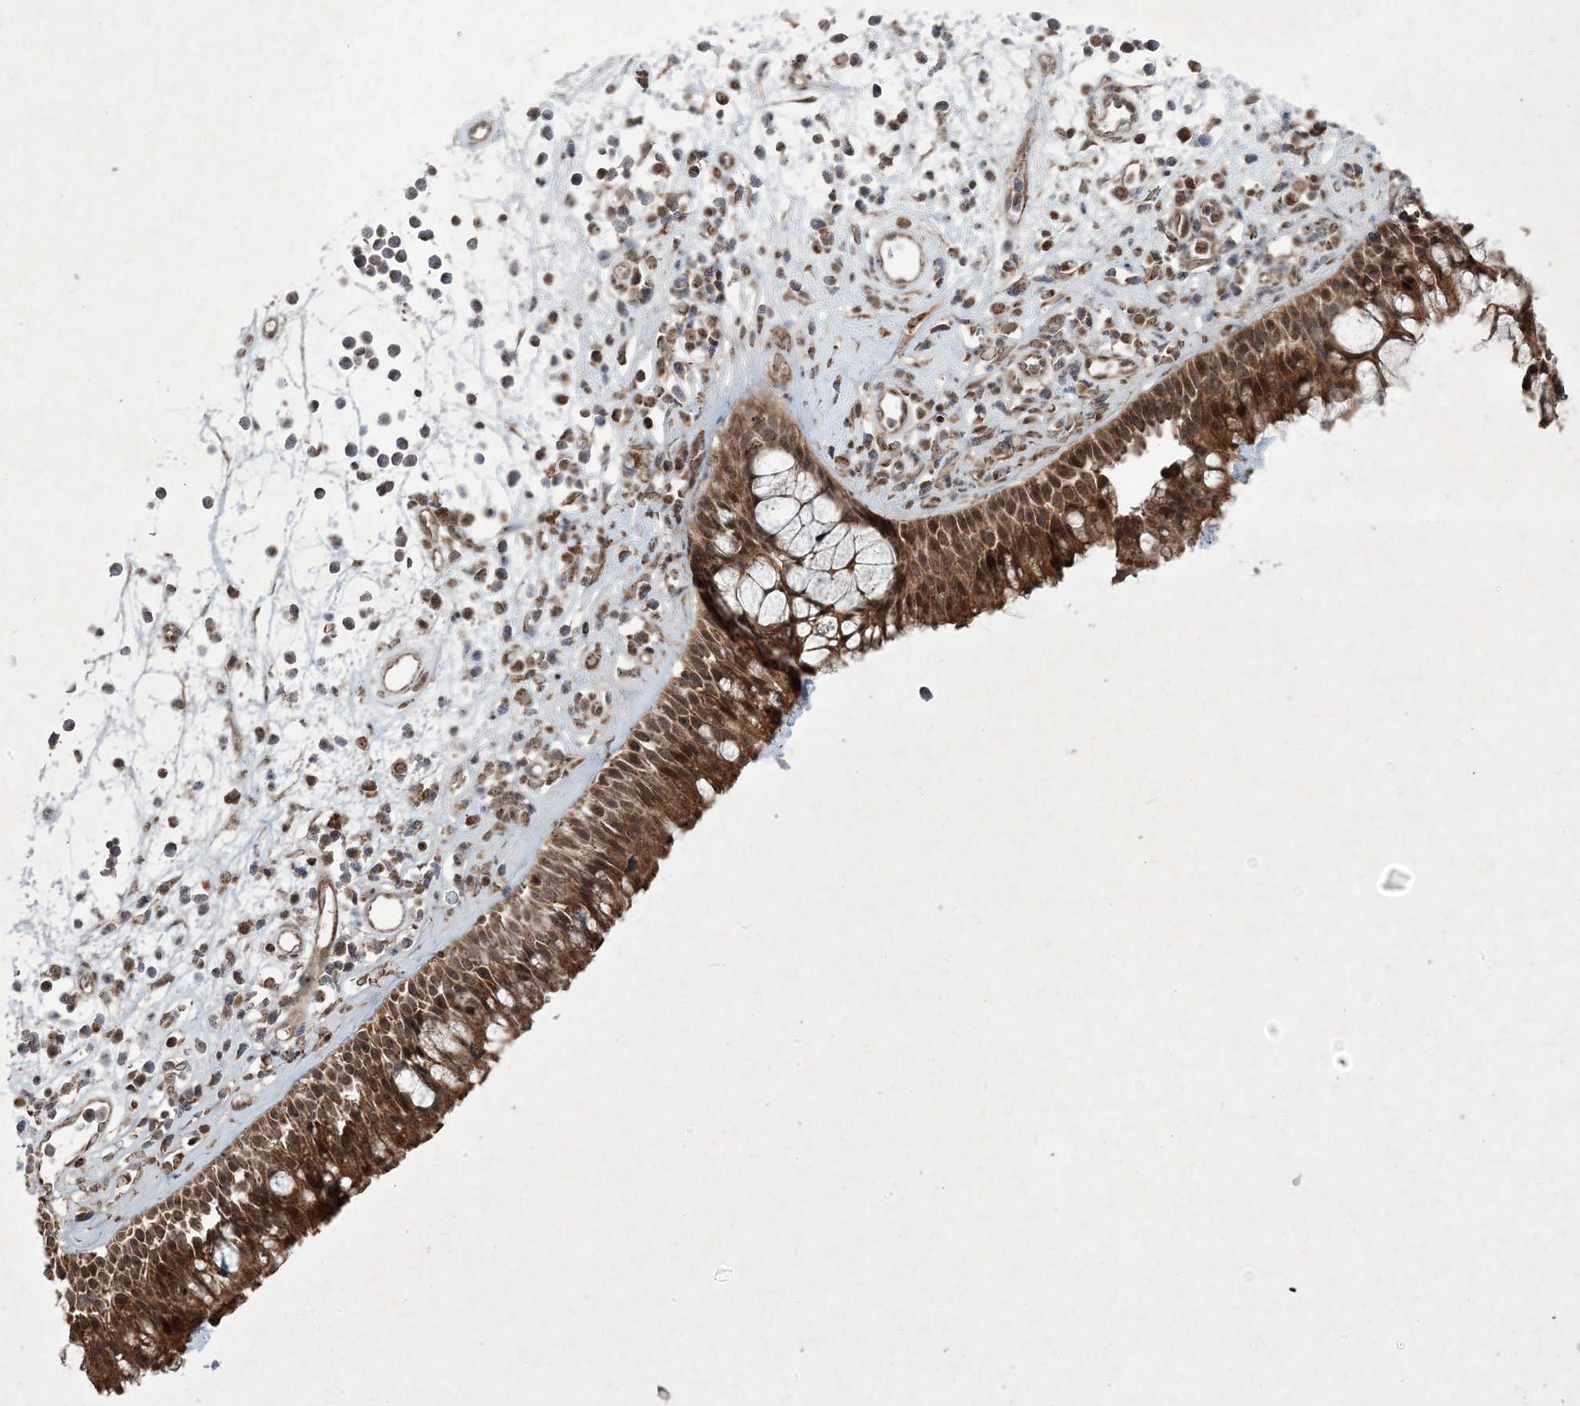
{"staining": {"intensity": "moderate", "quantity": ">75%", "location": "cytoplasmic/membranous,nuclear"}, "tissue": "nasopharynx", "cell_type": "Respiratory epithelial cells", "image_type": "normal", "snomed": [{"axis": "morphology", "description": "Normal tissue, NOS"}, {"axis": "morphology", "description": "Inflammation, NOS"}, {"axis": "morphology", "description": "Malignant melanoma, Metastatic site"}, {"axis": "topography", "description": "Nasopharynx"}], "caption": "Moderate cytoplasmic/membranous,nuclear positivity for a protein is appreciated in about >75% of respiratory epithelial cells of unremarkable nasopharynx using immunohistochemistry.", "gene": "PLEKHM2", "patient": {"sex": "male", "age": 70}}